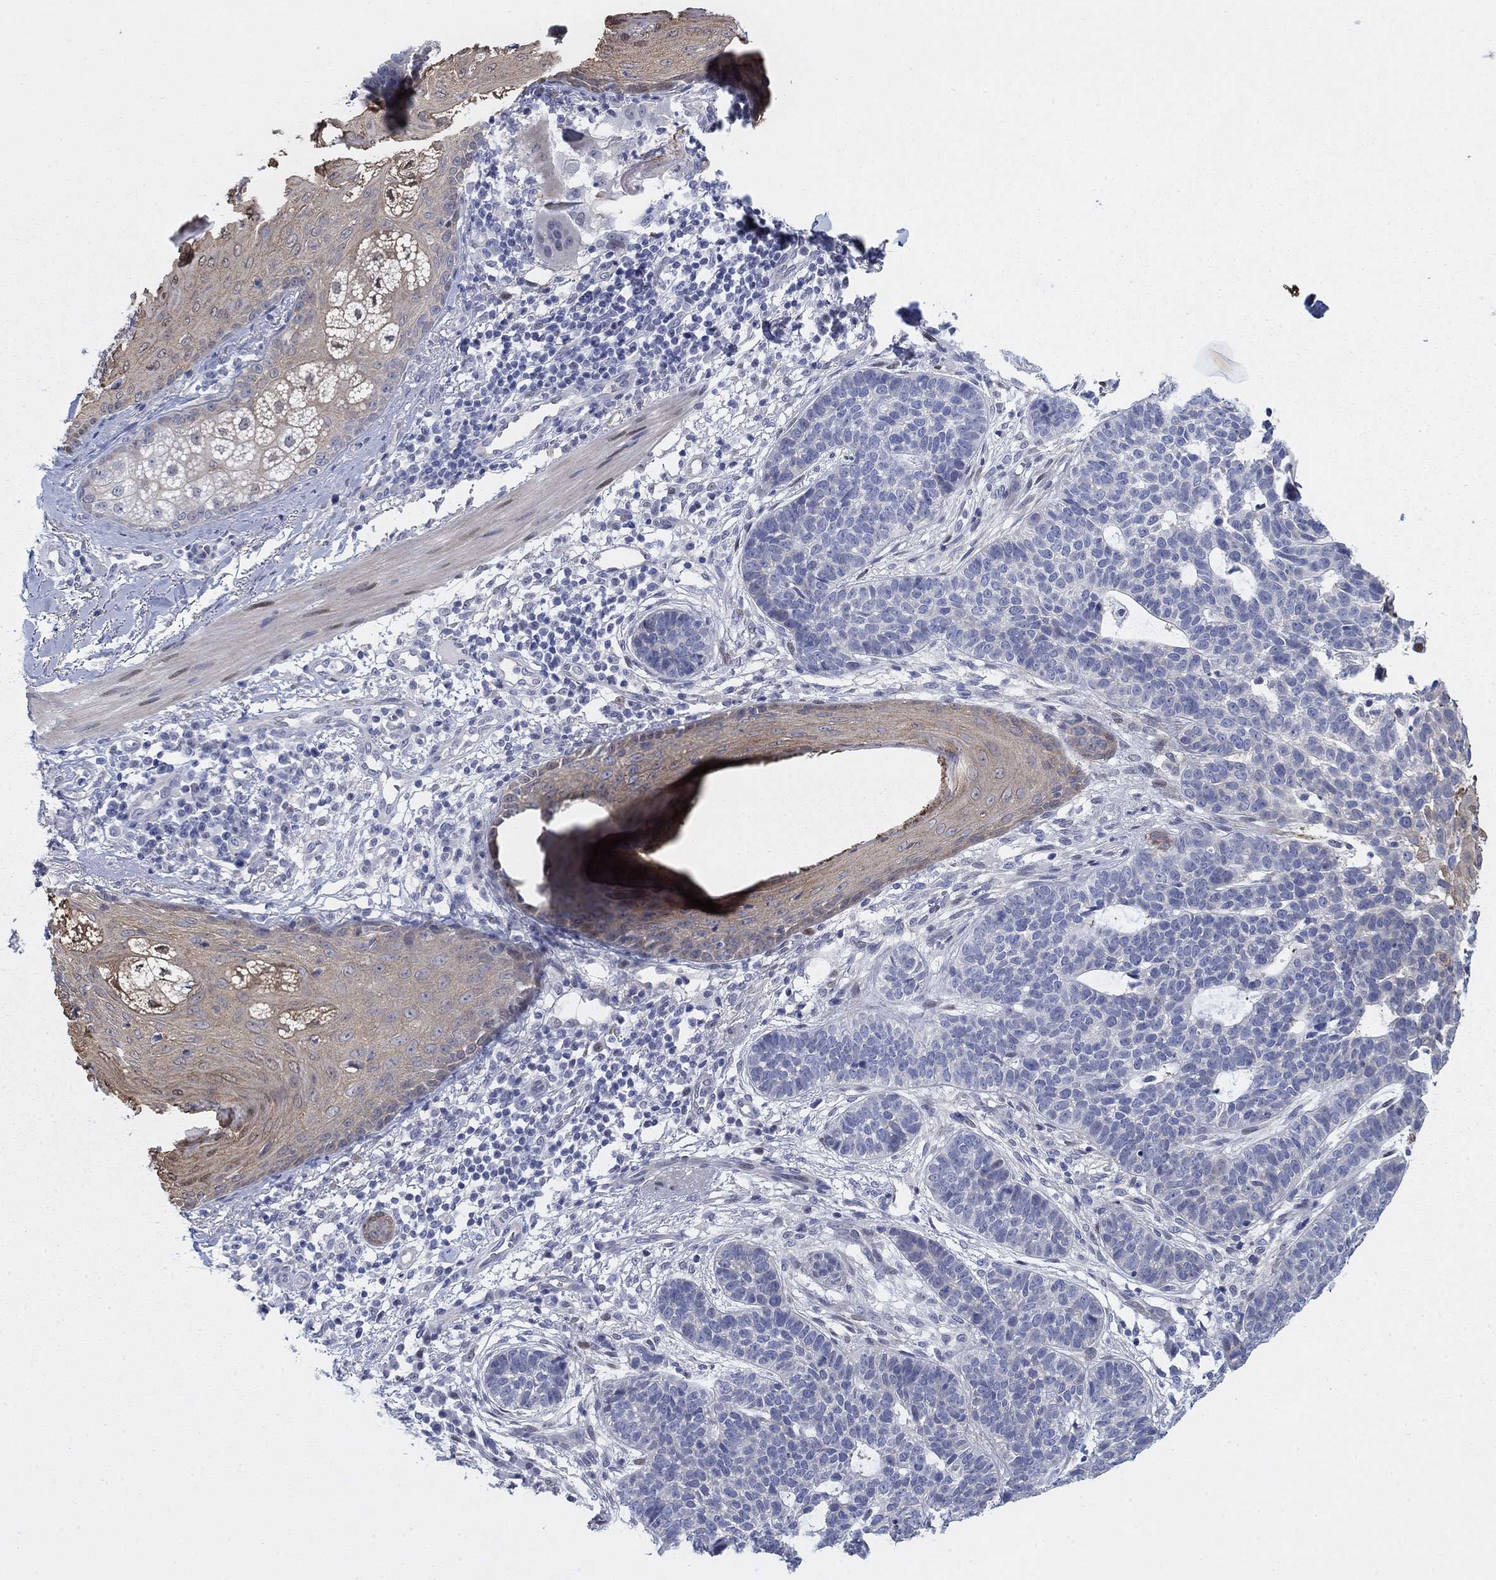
{"staining": {"intensity": "negative", "quantity": "none", "location": "none"}, "tissue": "skin cancer", "cell_type": "Tumor cells", "image_type": "cancer", "snomed": [{"axis": "morphology", "description": "Squamous cell carcinoma, NOS"}, {"axis": "topography", "description": "Skin"}], "caption": "This is an immunohistochemistry (IHC) histopathology image of human skin cancer (squamous cell carcinoma). There is no expression in tumor cells.", "gene": "MYO3A", "patient": {"sex": "male", "age": 88}}